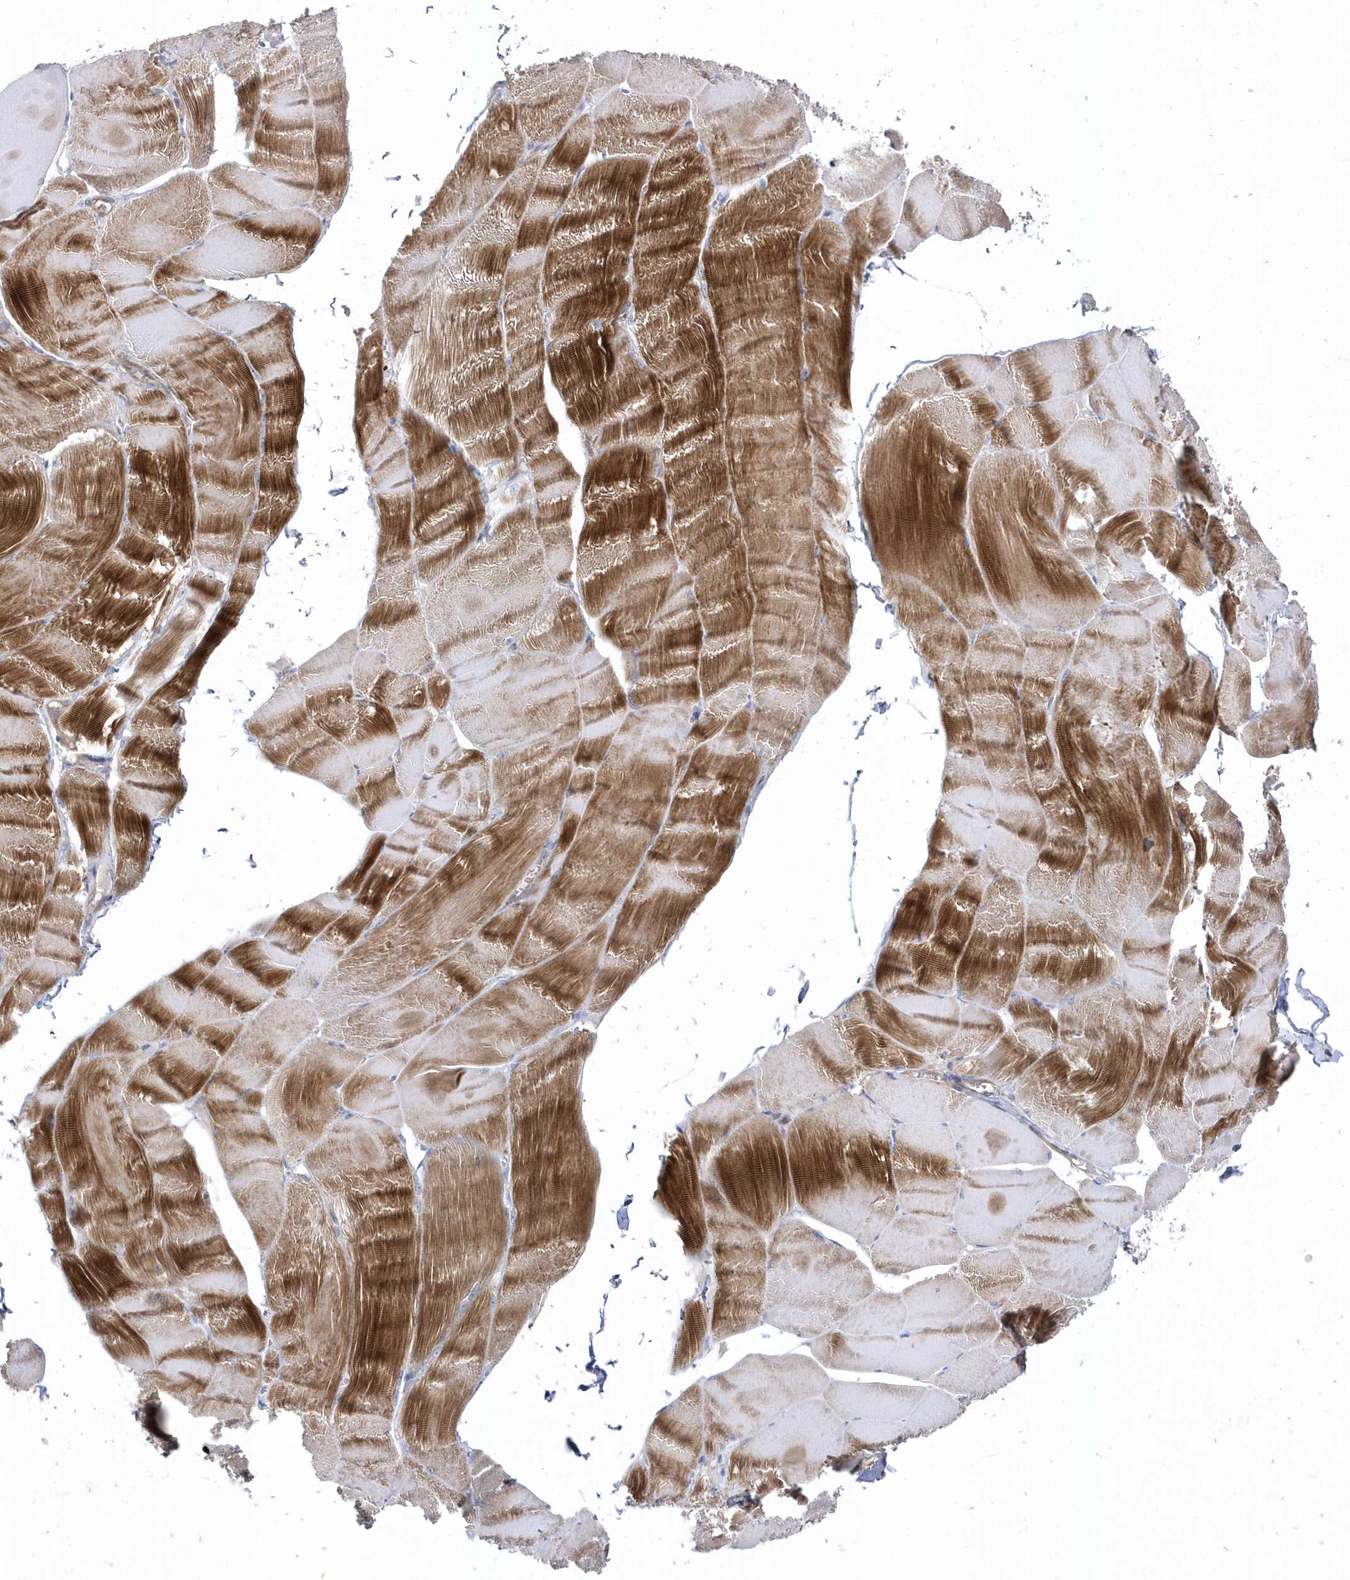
{"staining": {"intensity": "strong", "quantity": "25%-75%", "location": "cytoplasmic/membranous"}, "tissue": "skeletal muscle", "cell_type": "Myocytes", "image_type": "normal", "snomed": [{"axis": "morphology", "description": "Normal tissue, NOS"}, {"axis": "morphology", "description": "Basal cell carcinoma"}, {"axis": "topography", "description": "Skeletal muscle"}], "caption": "High-power microscopy captured an immunohistochemistry micrograph of benign skeletal muscle, revealing strong cytoplasmic/membranous expression in approximately 25%-75% of myocytes.", "gene": "LEXM", "patient": {"sex": "female", "age": 64}}